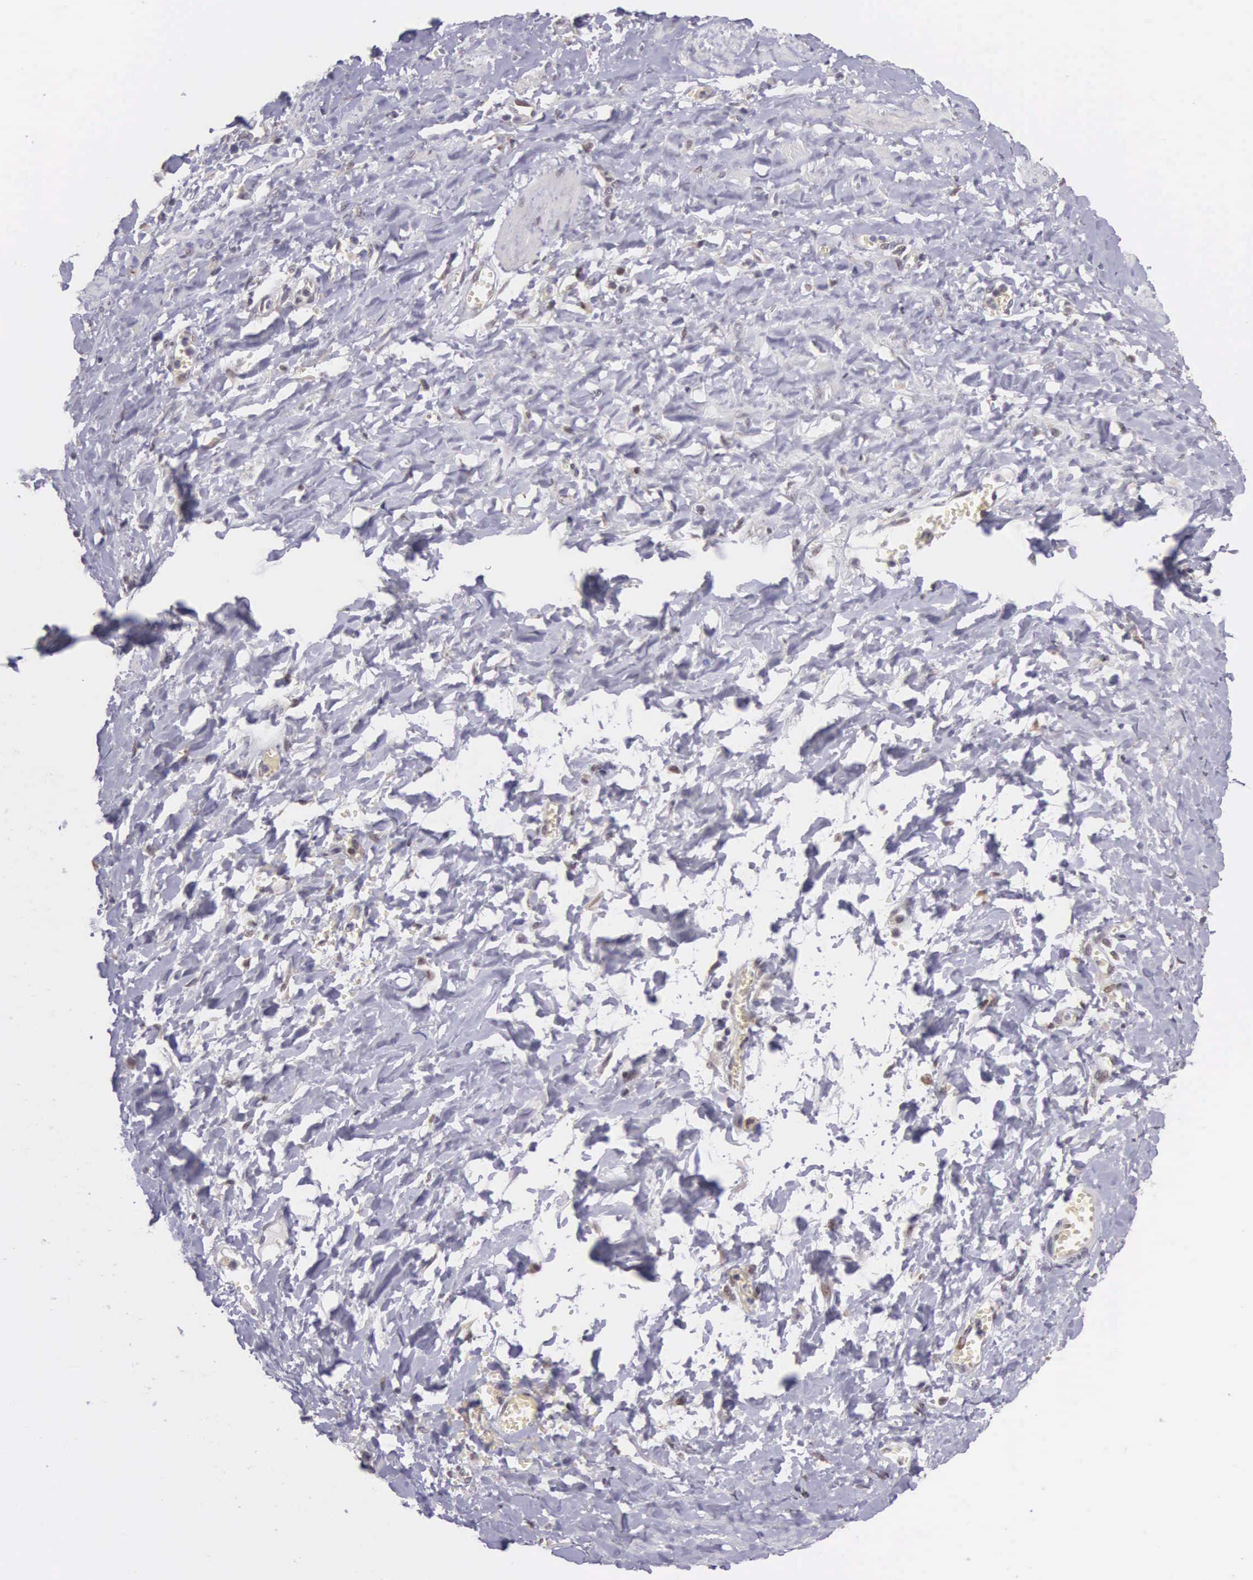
{"staining": {"intensity": "negative", "quantity": "none", "location": "none"}, "tissue": "smooth muscle", "cell_type": "Smooth muscle cells", "image_type": "normal", "snomed": [{"axis": "morphology", "description": "Normal tissue, NOS"}, {"axis": "topography", "description": "Uterus"}], "caption": "Immunohistochemistry (IHC) of normal smooth muscle exhibits no staining in smooth muscle cells.", "gene": "SLC25A21", "patient": {"sex": "female", "age": 56}}